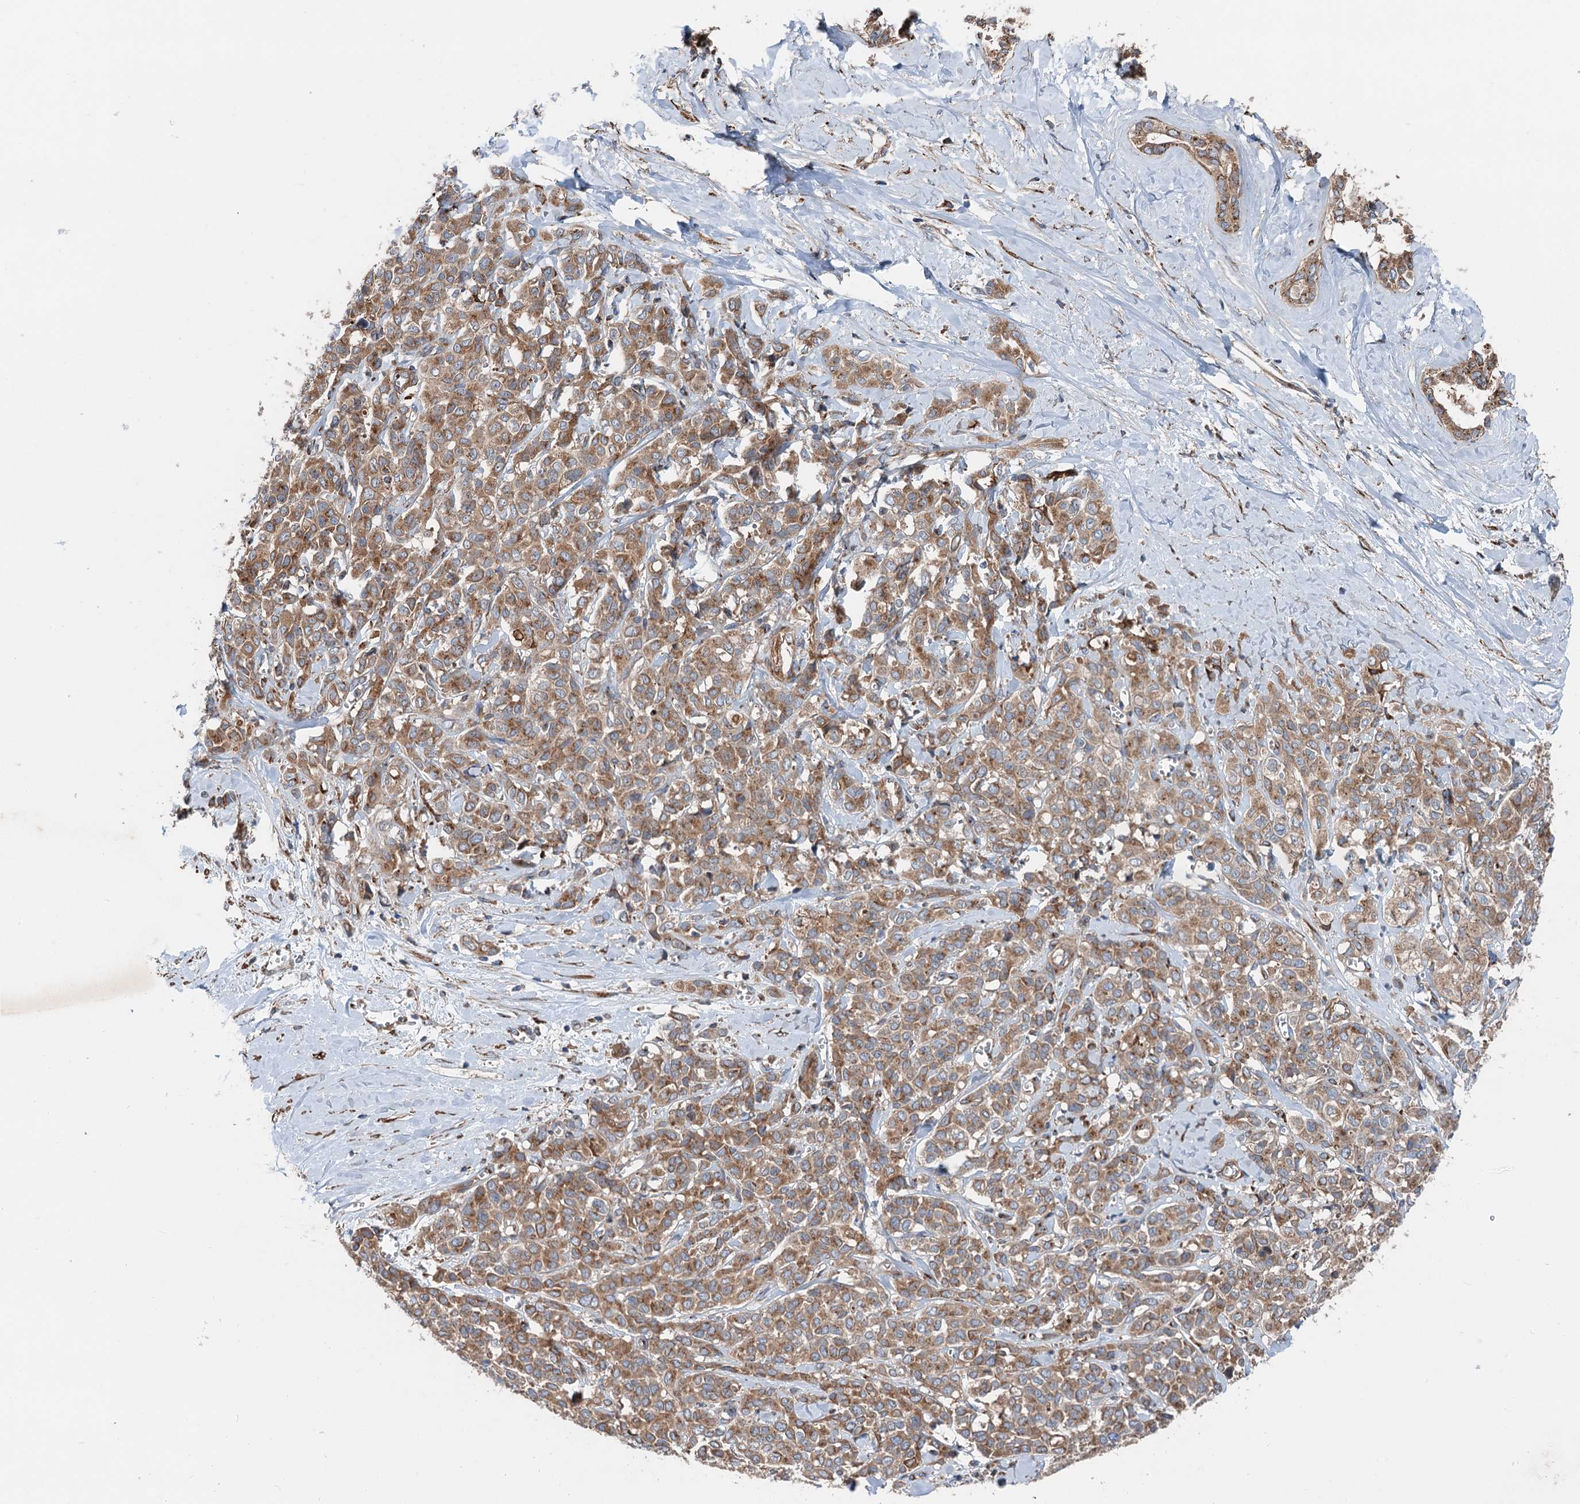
{"staining": {"intensity": "moderate", "quantity": ">75%", "location": "cytoplasmic/membranous"}, "tissue": "liver cancer", "cell_type": "Tumor cells", "image_type": "cancer", "snomed": [{"axis": "morphology", "description": "Cholangiocarcinoma"}, {"axis": "topography", "description": "Liver"}], "caption": "A medium amount of moderate cytoplasmic/membranous staining is identified in about >75% of tumor cells in liver cancer (cholangiocarcinoma) tissue.", "gene": "ANKRD26", "patient": {"sex": "female", "age": 77}}